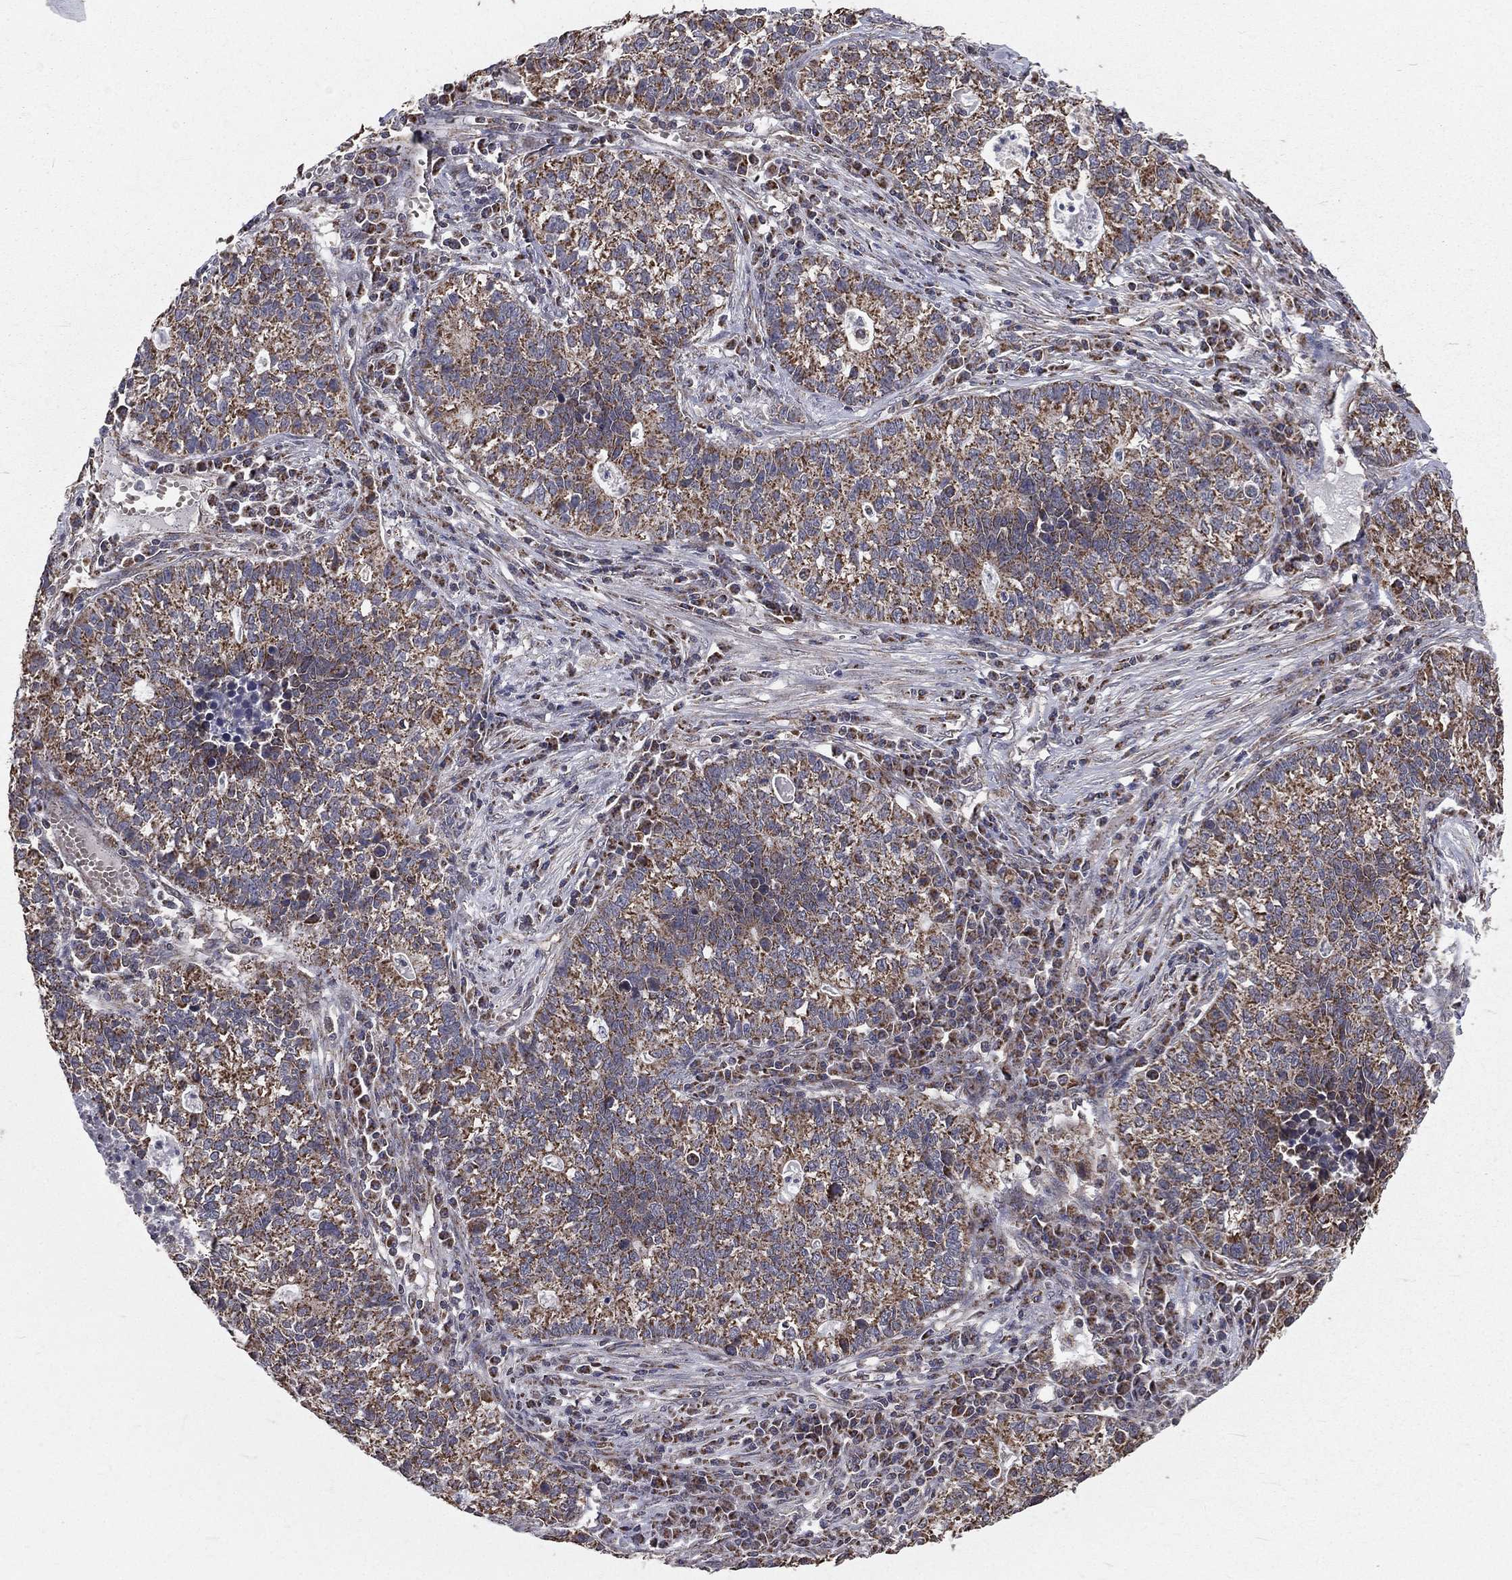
{"staining": {"intensity": "moderate", "quantity": ">75%", "location": "cytoplasmic/membranous"}, "tissue": "lung cancer", "cell_type": "Tumor cells", "image_type": "cancer", "snomed": [{"axis": "morphology", "description": "Adenocarcinoma, NOS"}, {"axis": "topography", "description": "Lung"}], "caption": "This is an image of immunohistochemistry staining of adenocarcinoma (lung), which shows moderate expression in the cytoplasmic/membranous of tumor cells.", "gene": "MRPL46", "patient": {"sex": "male", "age": 57}}